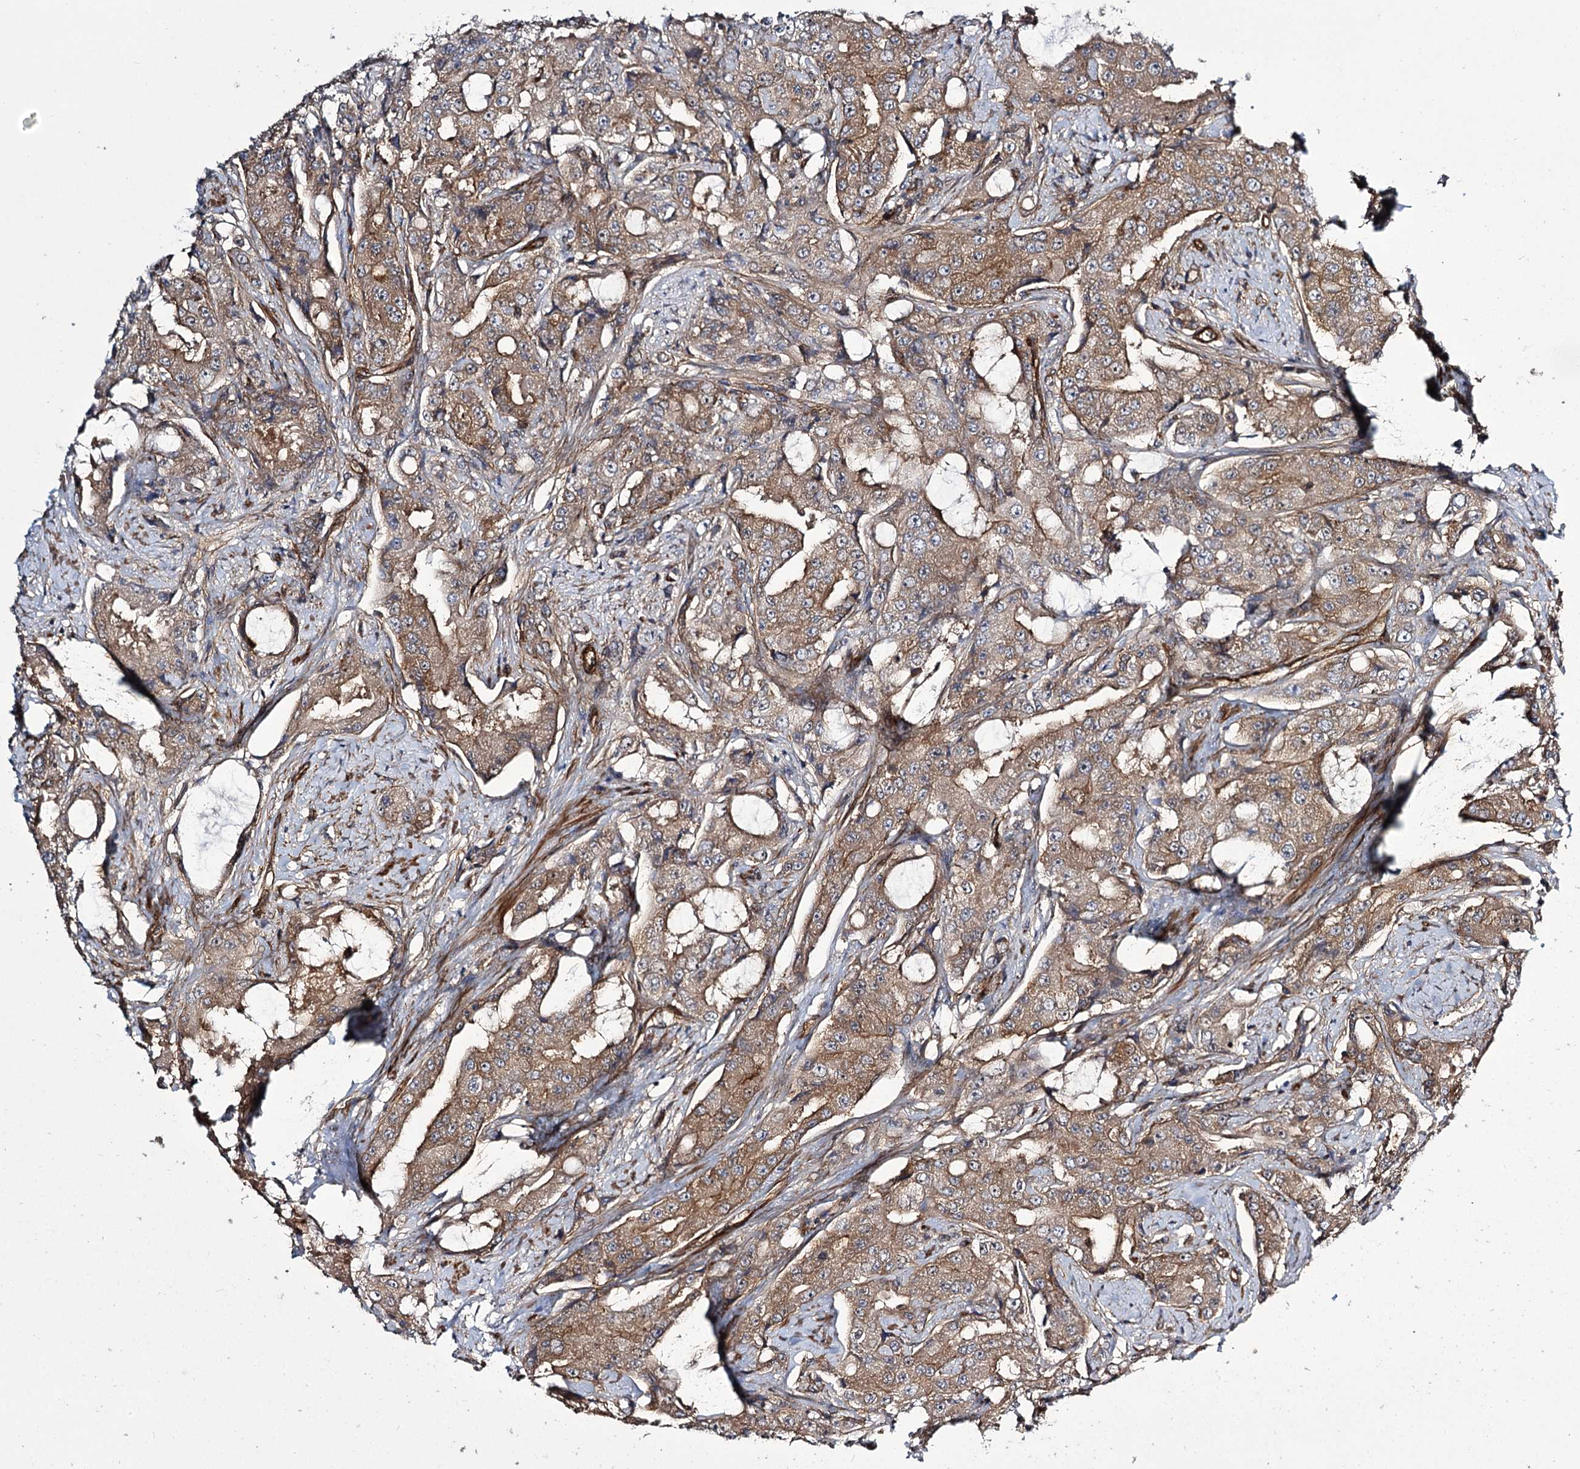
{"staining": {"intensity": "moderate", "quantity": ">75%", "location": "cytoplasmic/membranous"}, "tissue": "prostate cancer", "cell_type": "Tumor cells", "image_type": "cancer", "snomed": [{"axis": "morphology", "description": "Adenocarcinoma, High grade"}, {"axis": "topography", "description": "Prostate"}], "caption": "Immunohistochemical staining of human prostate cancer (high-grade adenocarcinoma) demonstrates medium levels of moderate cytoplasmic/membranous protein expression in about >75% of tumor cells. (DAB (3,3'-diaminobenzidine) IHC, brown staining for protein, blue staining for nuclei).", "gene": "MYO1C", "patient": {"sex": "male", "age": 73}}